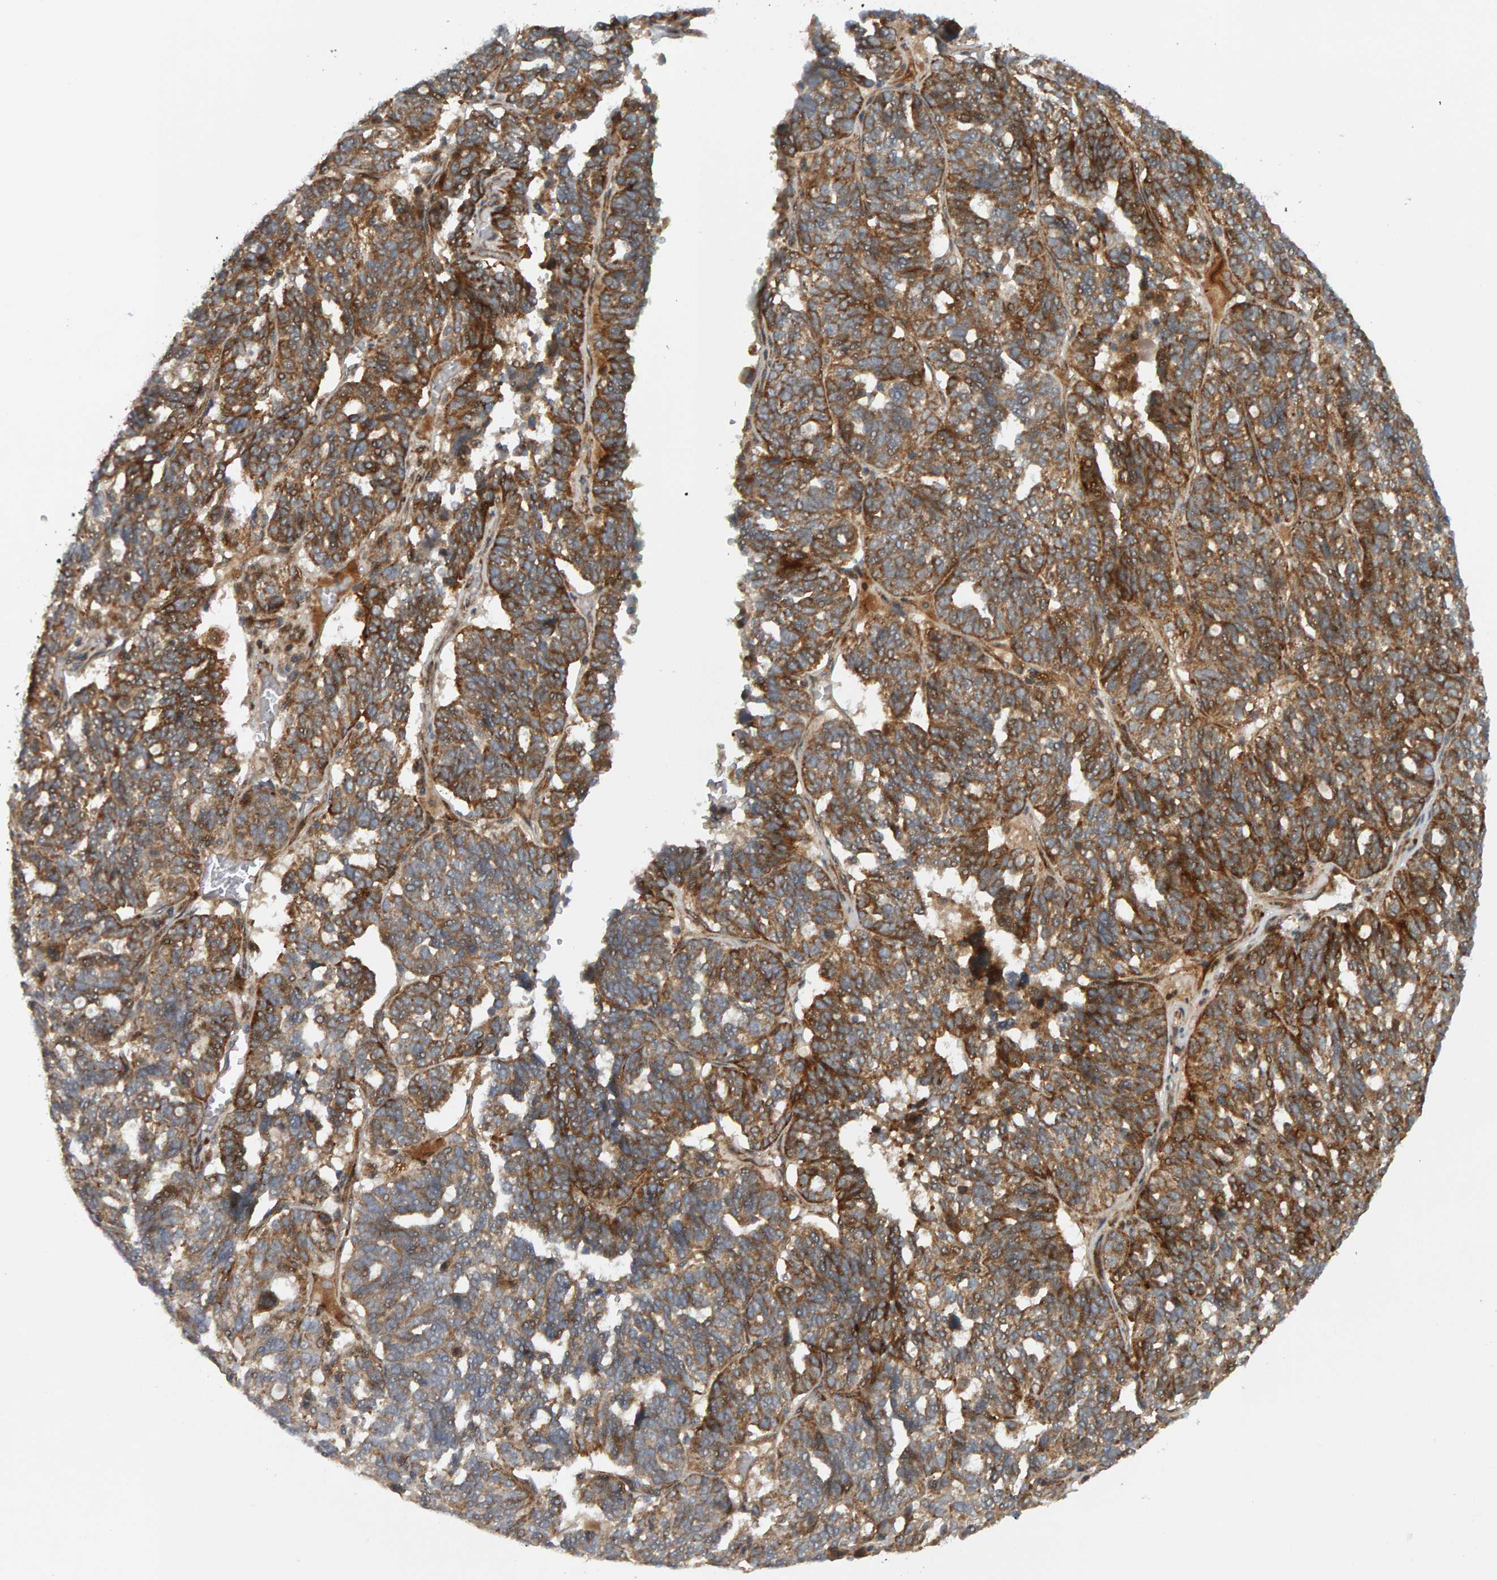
{"staining": {"intensity": "strong", "quantity": ">75%", "location": "cytoplasmic/membranous"}, "tissue": "ovarian cancer", "cell_type": "Tumor cells", "image_type": "cancer", "snomed": [{"axis": "morphology", "description": "Cystadenocarcinoma, serous, NOS"}, {"axis": "topography", "description": "Ovary"}], "caption": "Ovarian cancer stained for a protein shows strong cytoplasmic/membranous positivity in tumor cells.", "gene": "ZFAND1", "patient": {"sex": "female", "age": 59}}